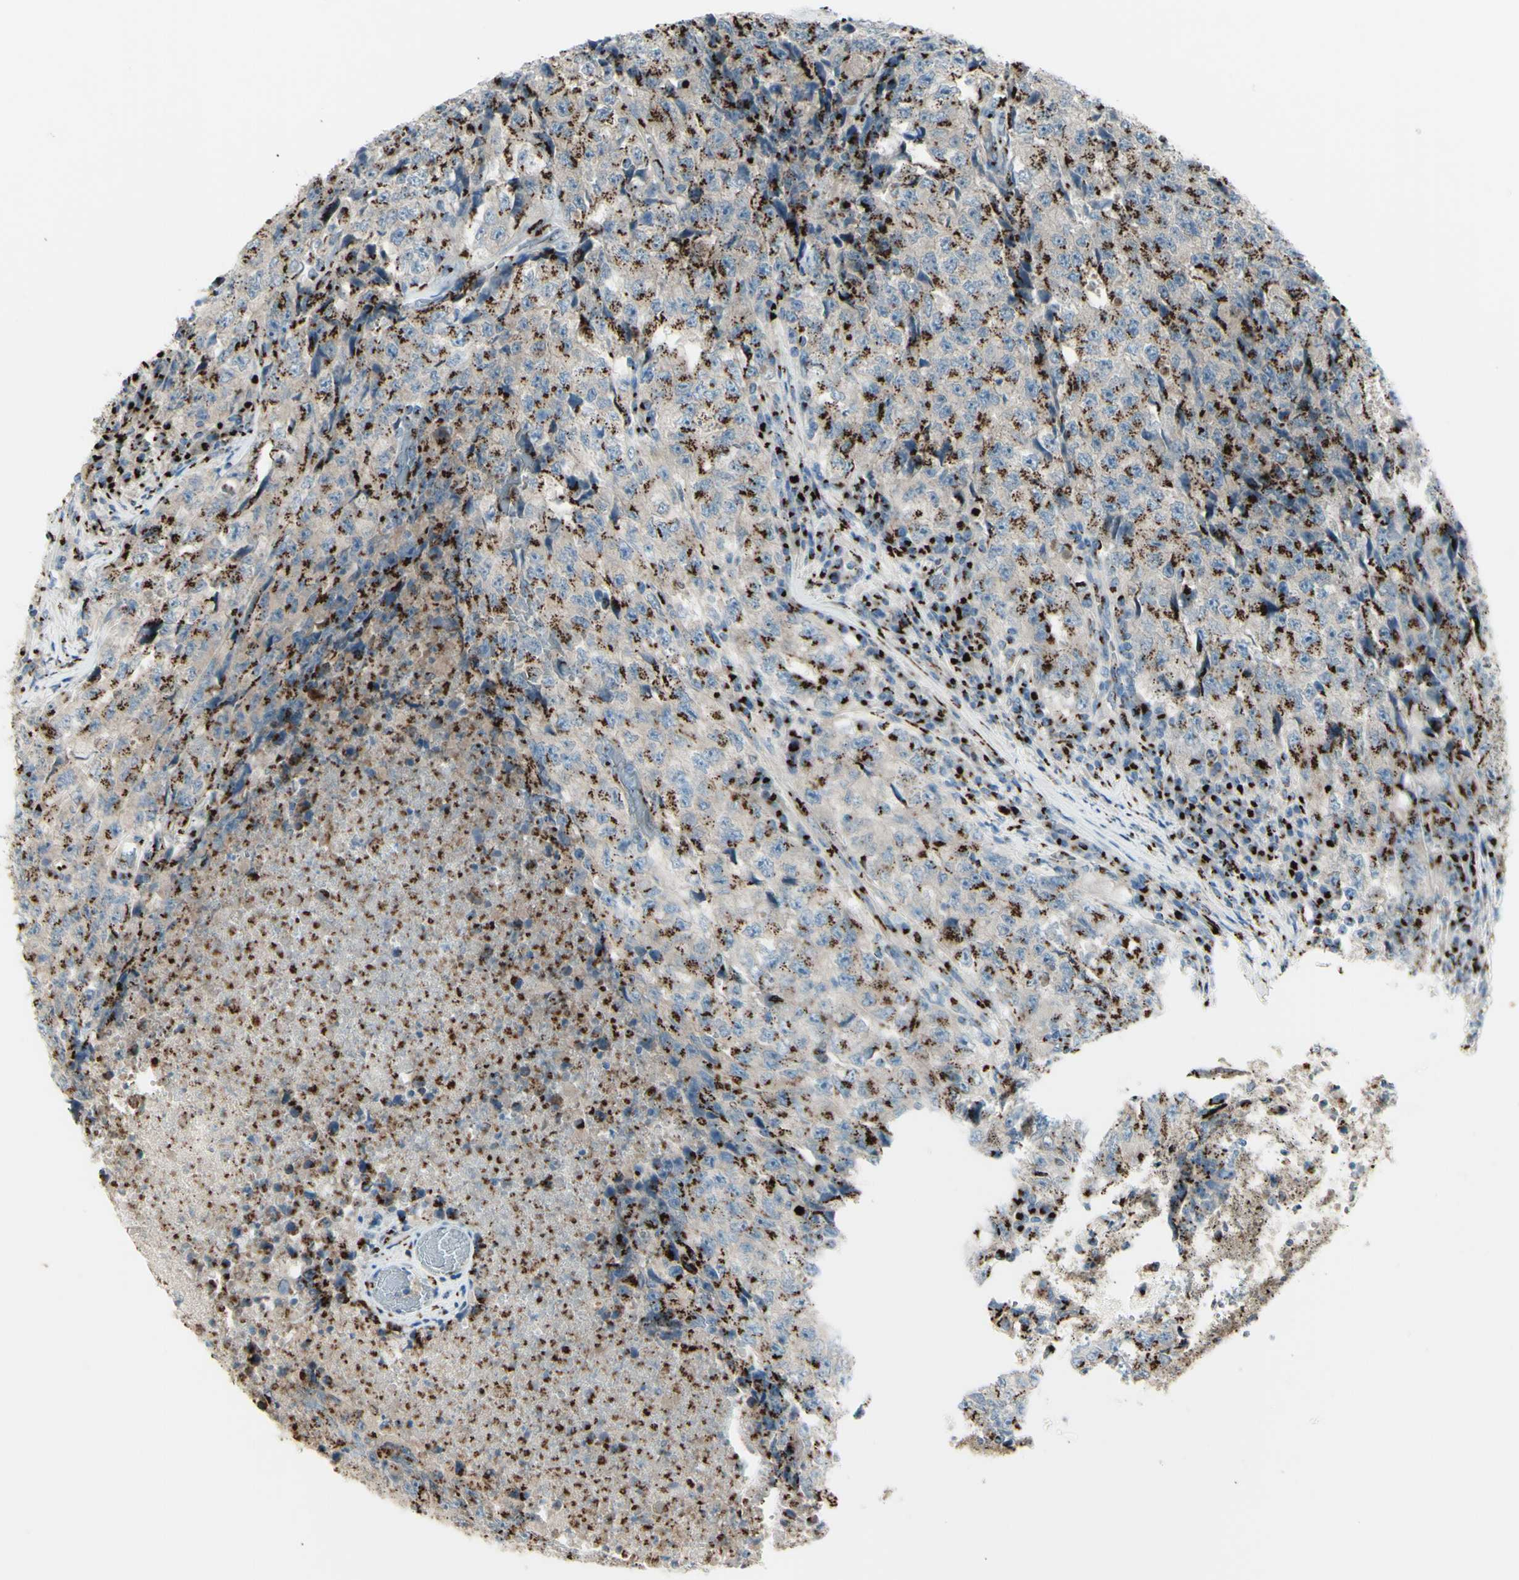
{"staining": {"intensity": "moderate", "quantity": ">75%", "location": "cytoplasmic/membranous"}, "tissue": "testis cancer", "cell_type": "Tumor cells", "image_type": "cancer", "snomed": [{"axis": "morphology", "description": "Necrosis, NOS"}, {"axis": "morphology", "description": "Carcinoma, Embryonal, NOS"}, {"axis": "topography", "description": "Testis"}], "caption": "The micrograph shows immunohistochemical staining of testis cancer (embryonal carcinoma). There is moderate cytoplasmic/membranous positivity is seen in about >75% of tumor cells.", "gene": "BPNT2", "patient": {"sex": "male", "age": 19}}